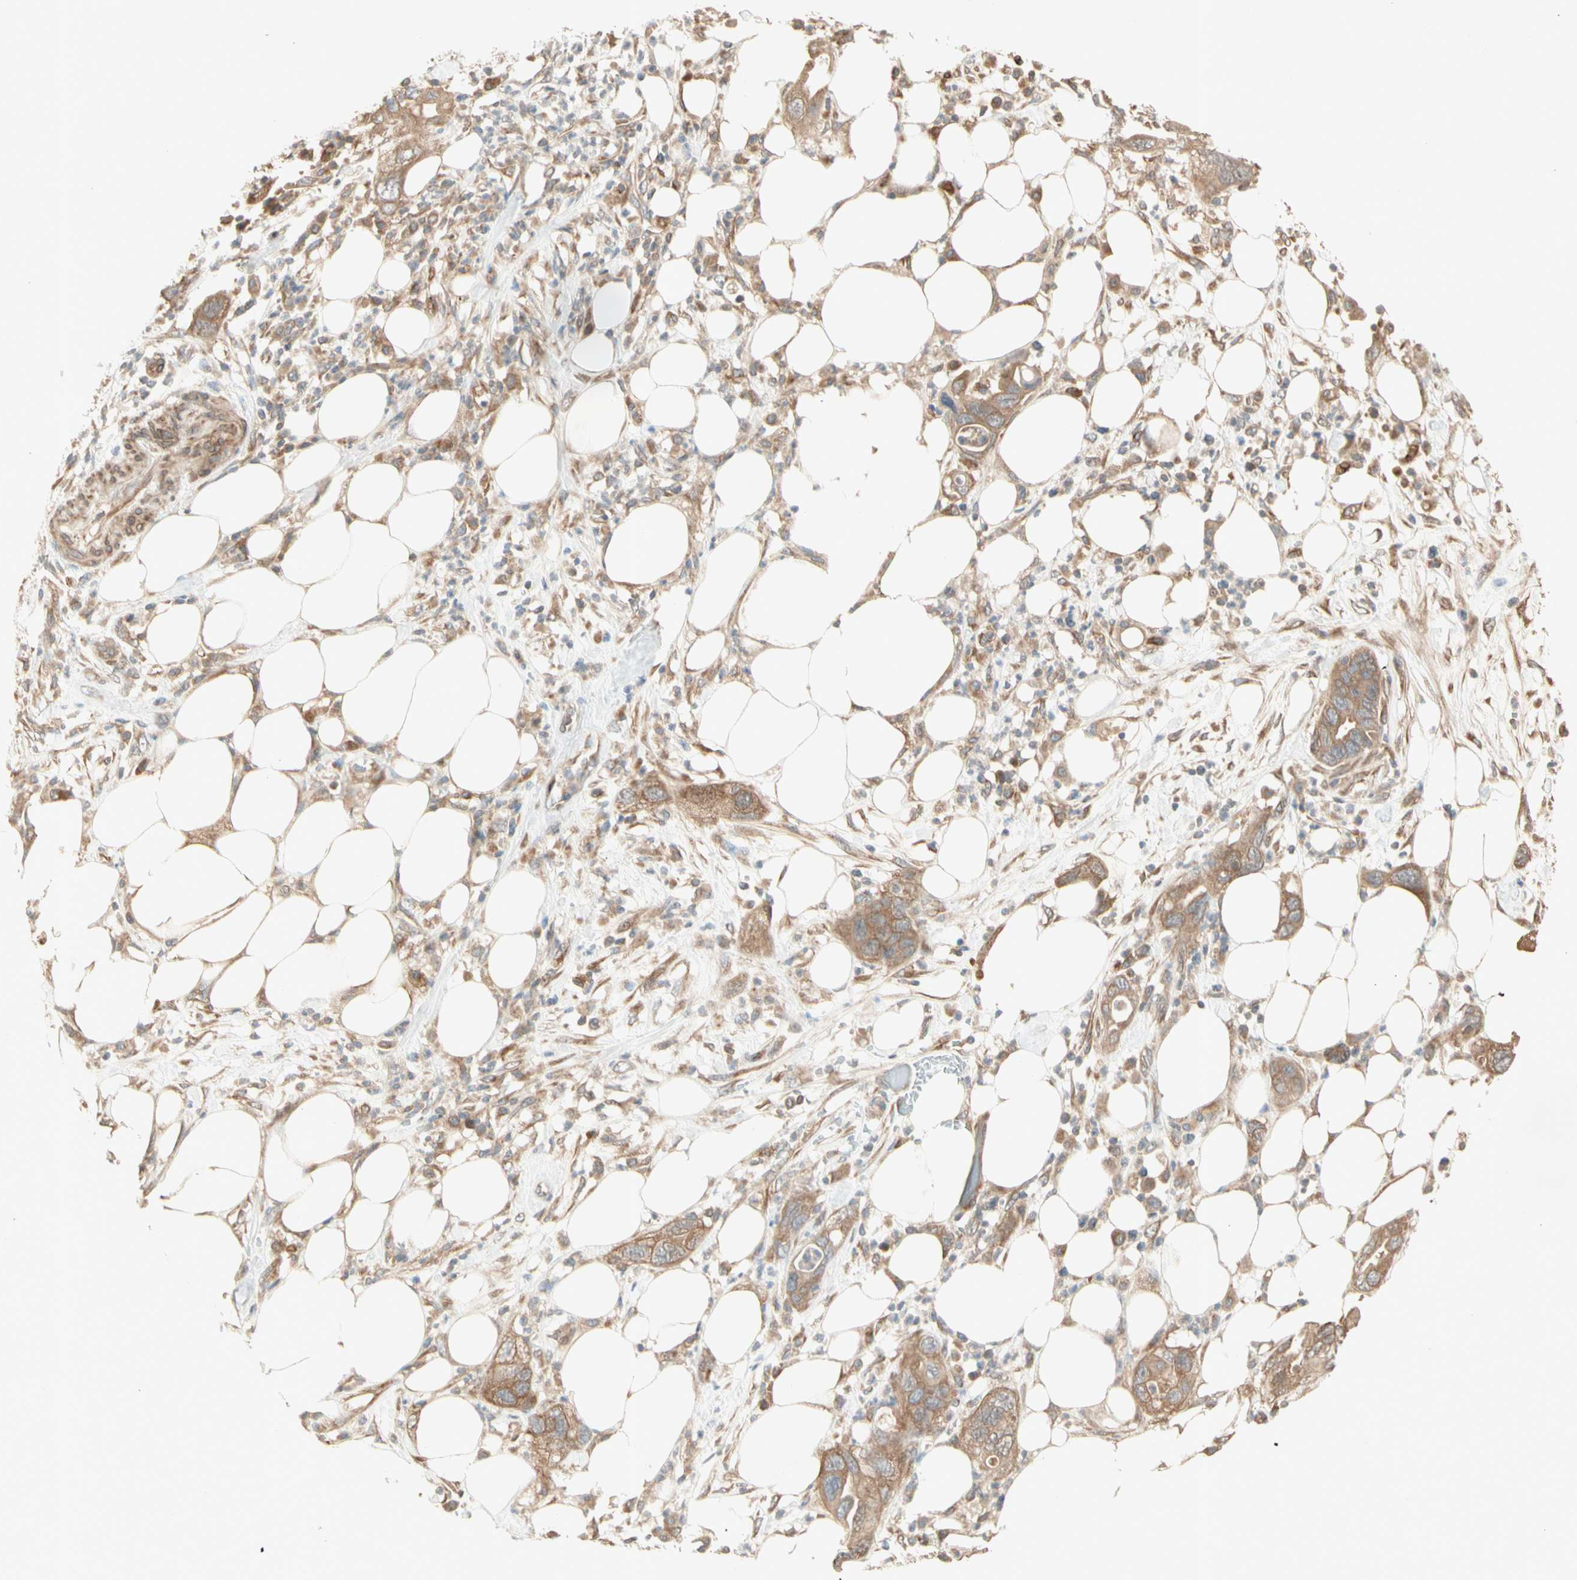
{"staining": {"intensity": "moderate", "quantity": ">75%", "location": "cytoplasmic/membranous"}, "tissue": "pancreatic cancer", "cell_type": "Tumor cells", "image_type": "cancer", "snomed": [{"axis": "morphology", "description": "Adenocarcinoma, NOS"}, {"axis": "topography", "description": "Pancreas"}], "caption": "Pancreatic cancer (adenocarcinoma) tissue reveals moderate cytoplasmic/membranous staining in approximately >75% of tumor cells, visualized by immunohistochemistry.", "gene": "IRAG1", "patient": {"sex": "female", "age": 71}}